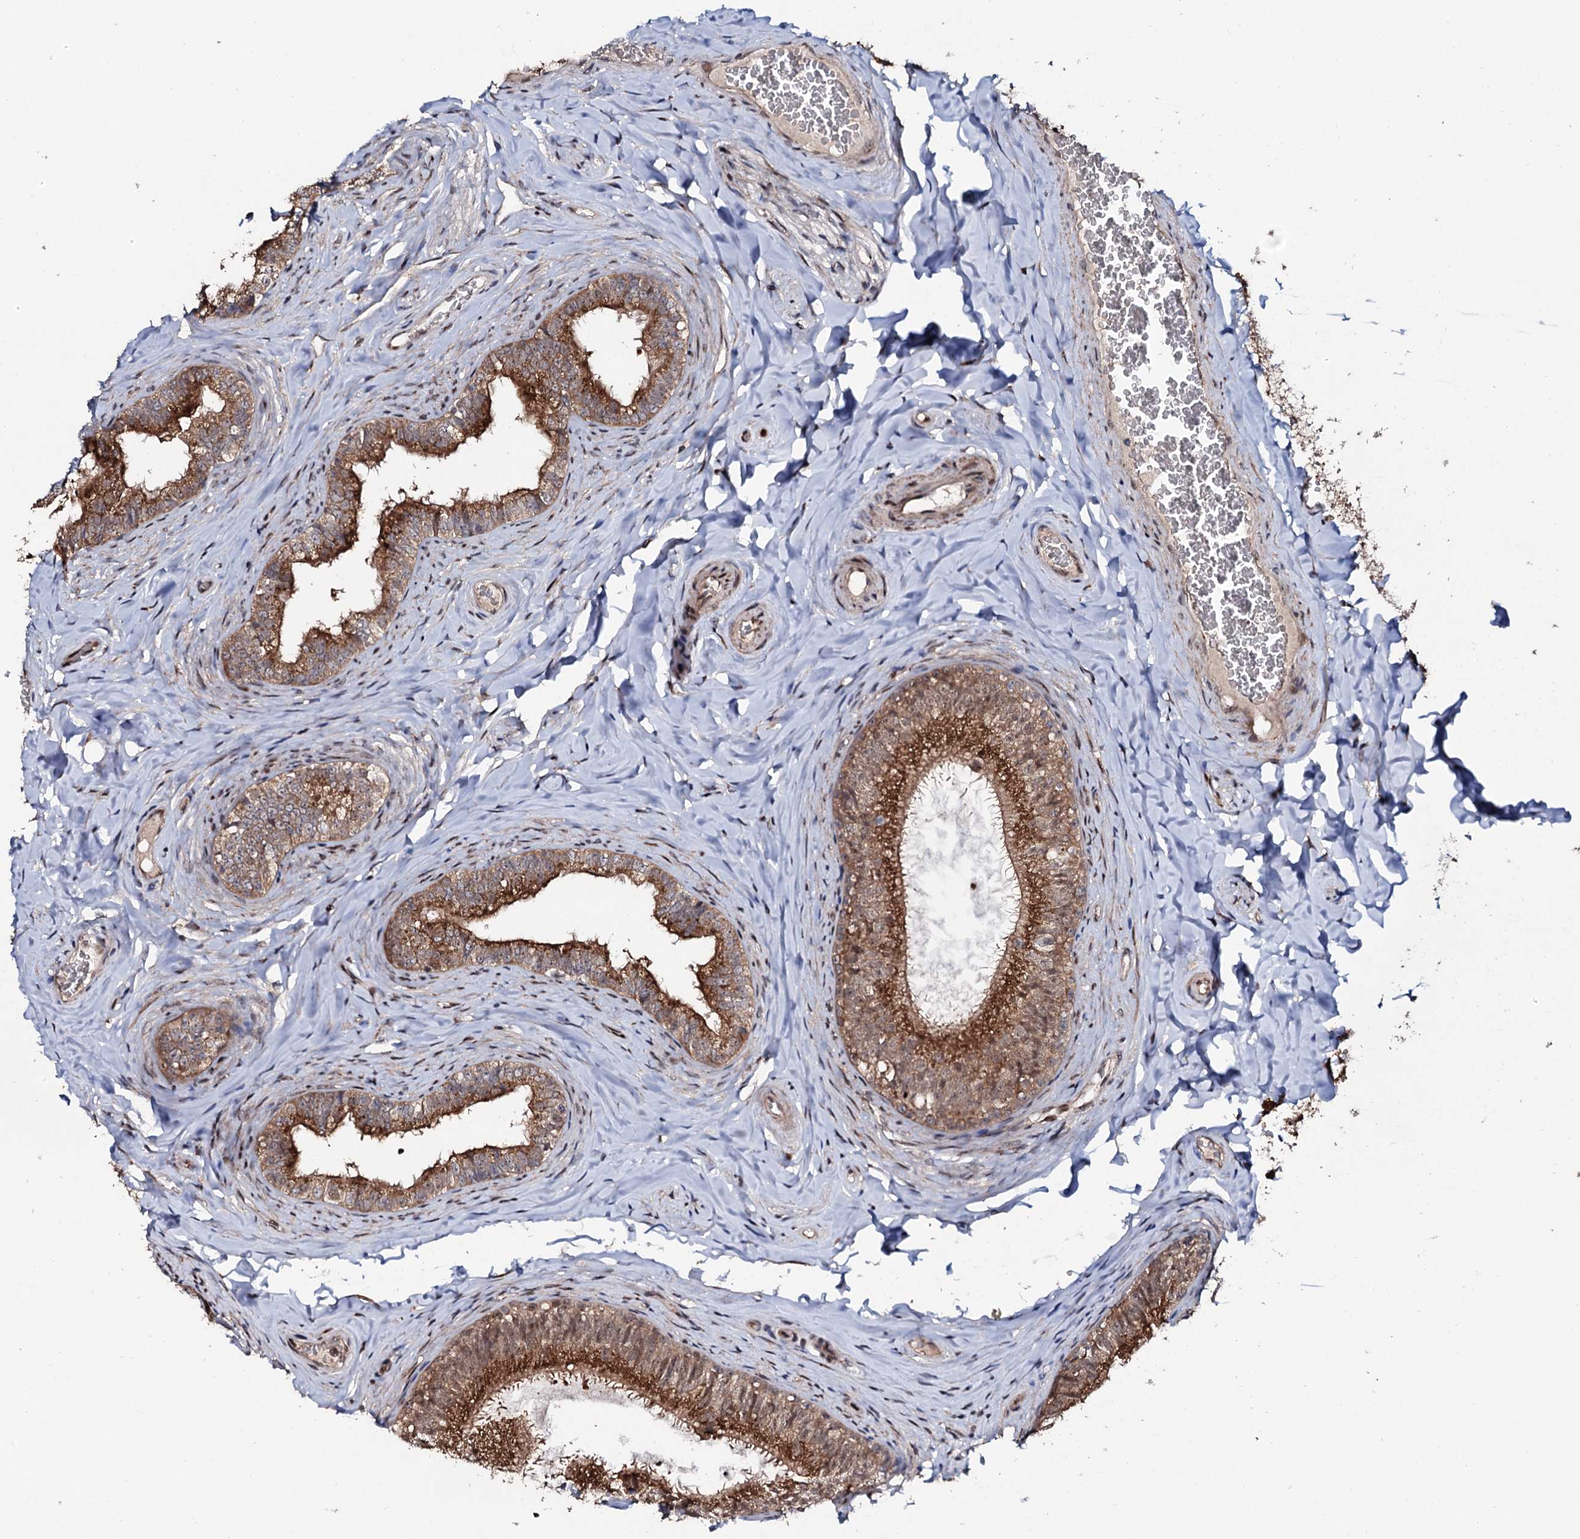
{"staining": {"intensity": "strong", "quantity": ">75%", "location": "cytoplasmic/membranous"}, "tissue": "epididymis", "cell_type": "Glandular cells", "image_type": "normal", "snomed": [{"axis": "morphology", "description": "Normal tissue, NOS"}, {"axis": "topography", "description": "Epididymis"}], "caption": "Immunohistochemistry image of benign human epididymis stained for a protein (brown), which demonstrates high levels of strong cytoplasmic/membranous staining in about >75% of glandular cells.", "gene": "COG6", "patient": {"sex": "male", "age": 34}}